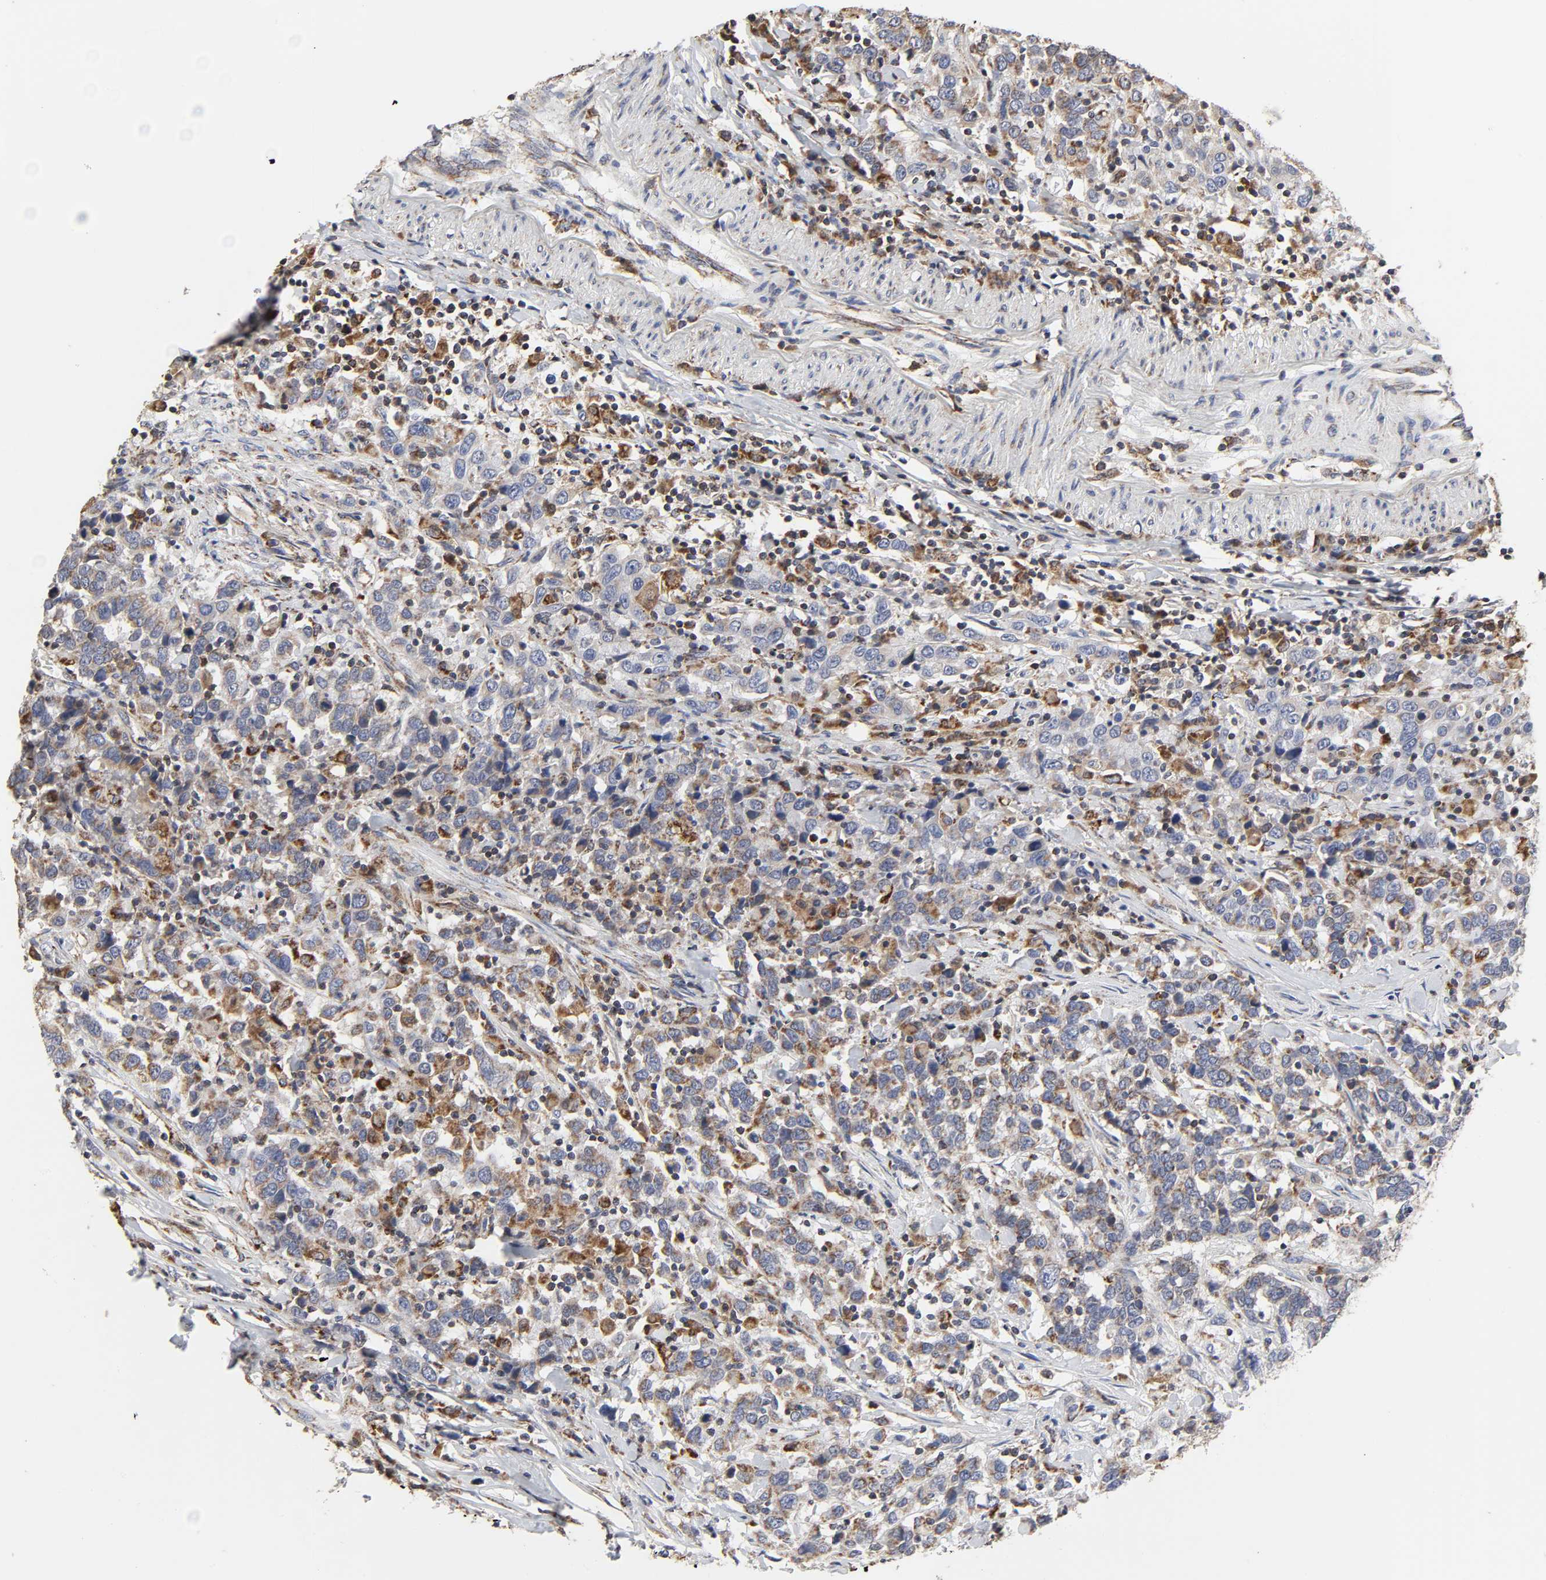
{"staining": {"intensity": "moderate", "quantity": ">75%", "location": "cytoplasmic/membranous"}, "tissue": "urothelial cancer", "cell_type": "Tumor cells", "image_type": "cancer", "snomed": [{"axis": "morphology", "description": "Urothelial carcinoma, High grade"}, {"axis": "topography", "description": "Urinary bladder"}], "caption": "Immunohistochemistry (IHC) (DAB (3,3'-diaminobenzidine)) staining of human urothelial cancer demonstrates moderate cytoplasmic/membranous protein positivity in about >75% of tumor cells.", "gene": "COX6B1", "patient": {"sex": "male", "age": 61}}